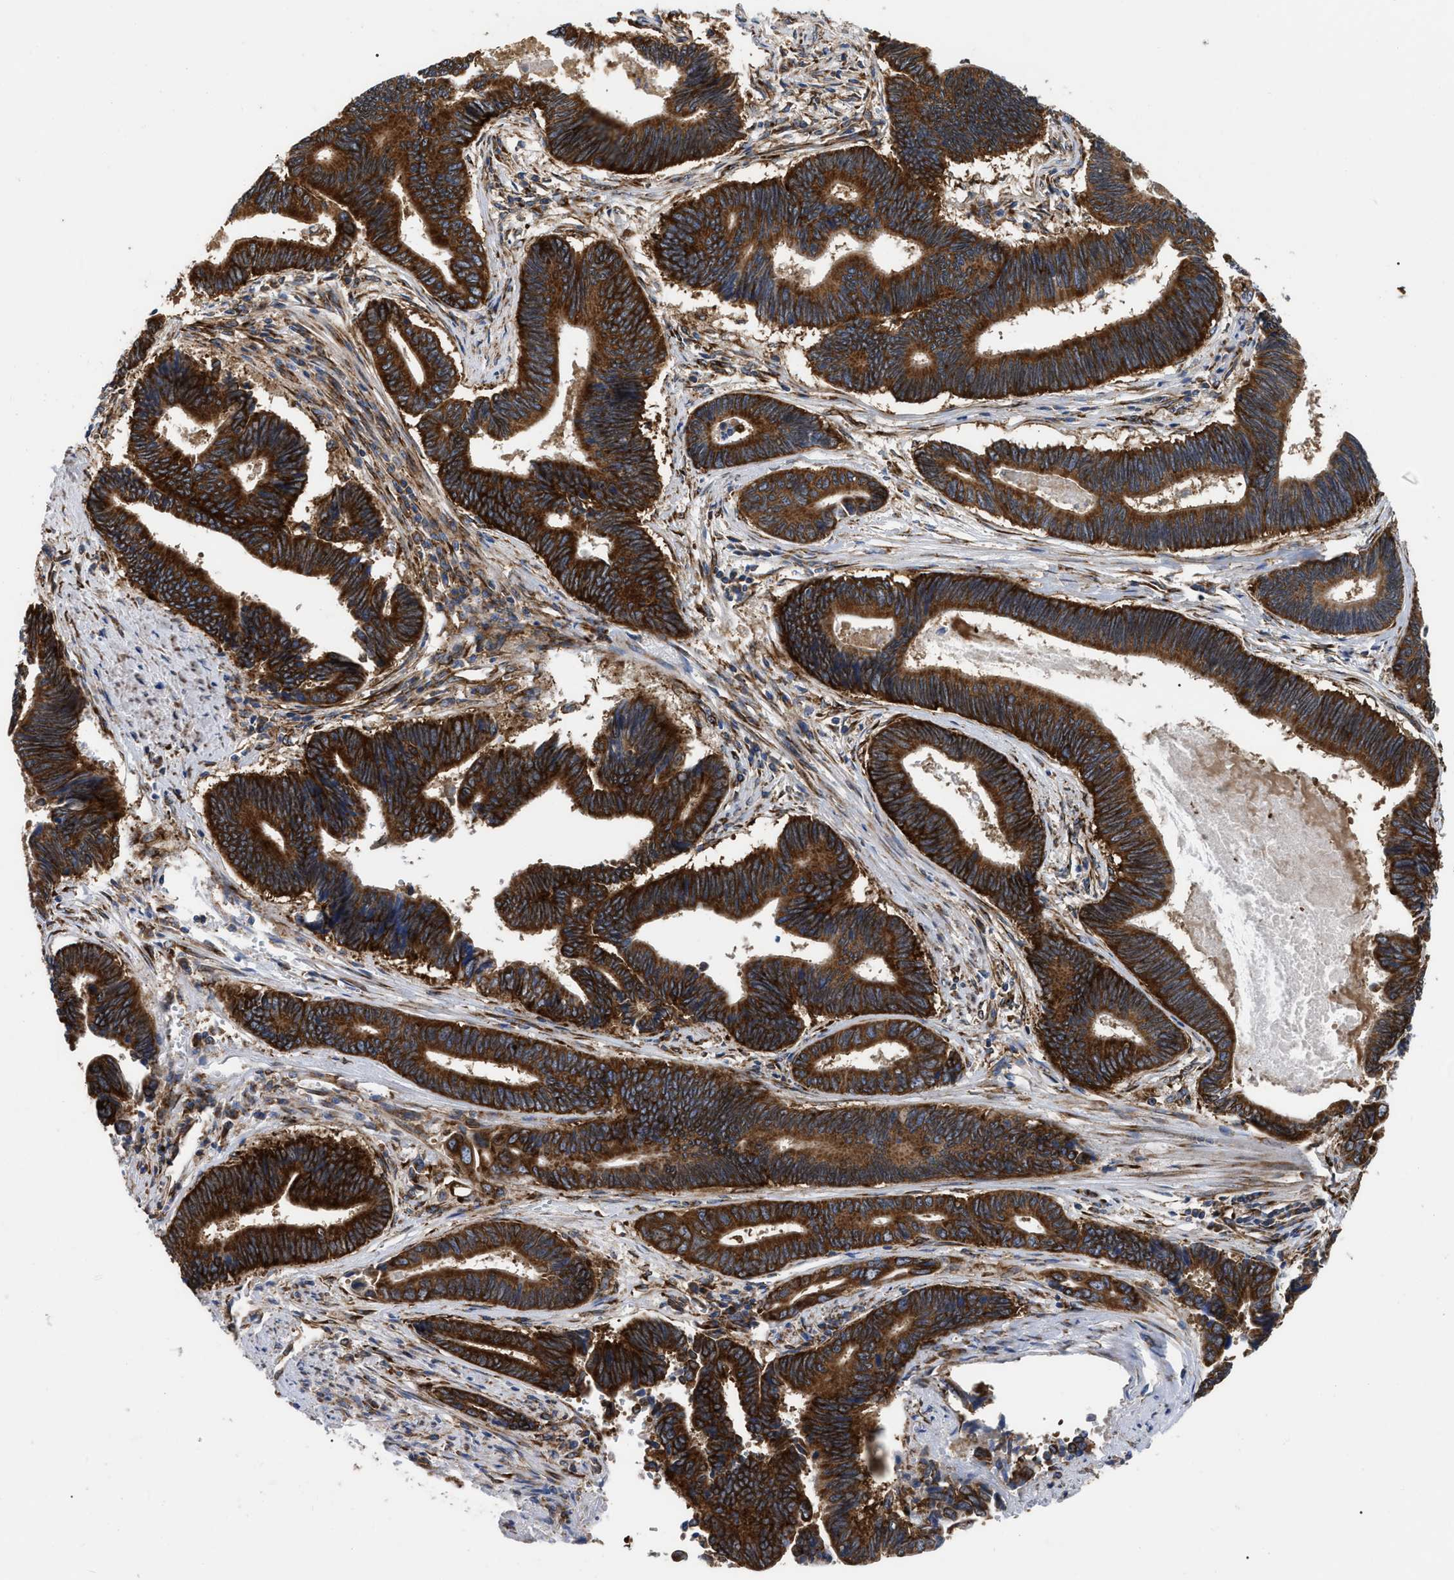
{"staining": {"intensity": "strong", "quantity": ">75%", "location": "cytoplasmic/membranous"}, "tissue": "pancreatic cancer", "cell_type": "Tumor cells", "image_type": "cancer", "snomed": [{"axis": "morphology", "description": "Adenocarcinoma, NOS"}, {"axis": "topography", "description": "Pancreas"}], "caption": "Strong cytoplasmic/membranous positivity is present in about >75% of tumor cells in adenocarcinoma (pancreatic). (DAB (3,3'-diaminobenzidine) IHC, brown staining for protein, blue staining for nuclei).", "gene": "FAM120A", "patient": {"sex": "female", "age": 70}}